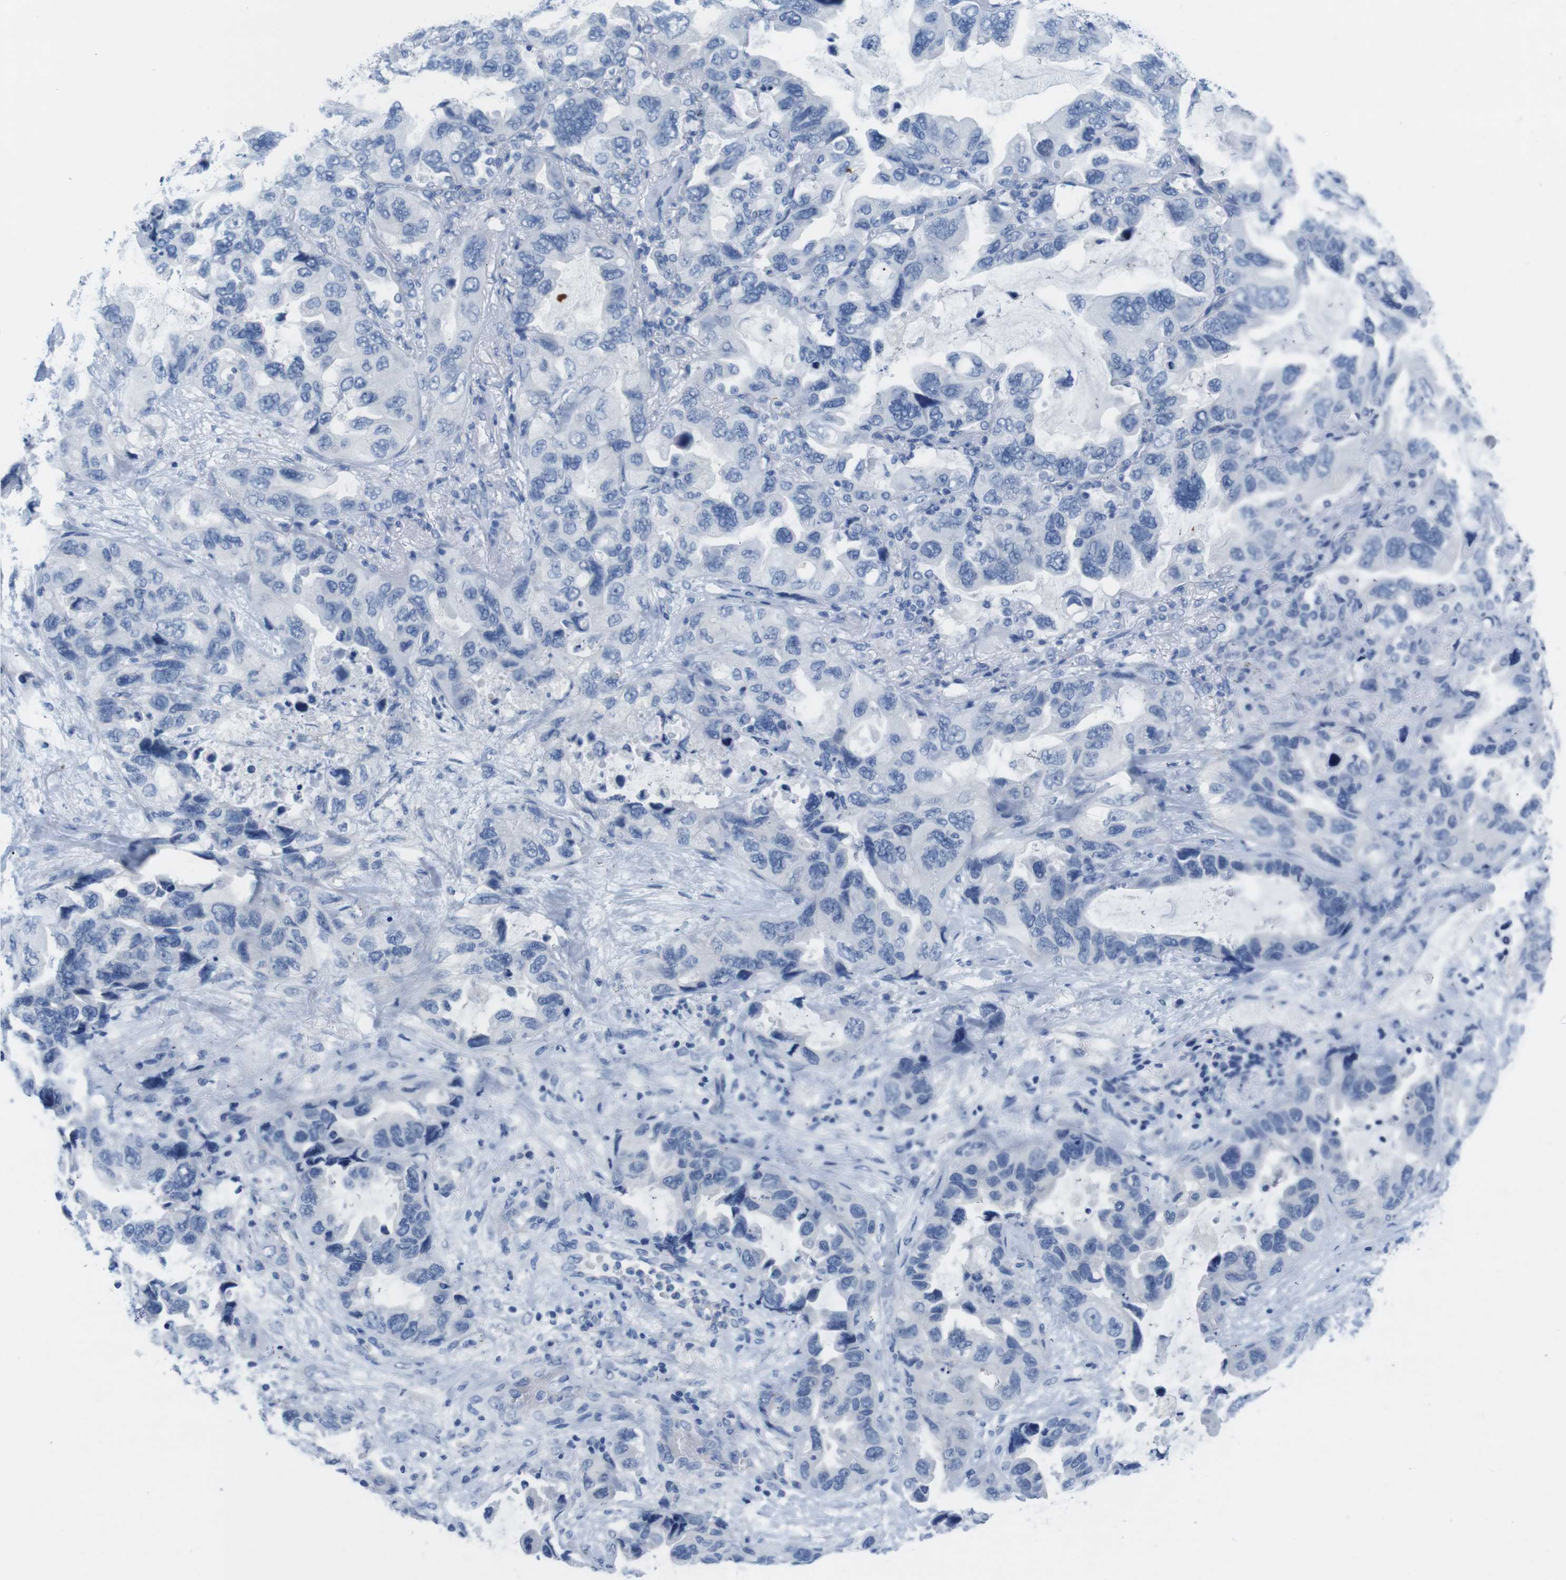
{"staining": {"intensity": "negative", "quantity": "none", "location": "none"}, "tissue": "lung cancer", "cell_type": "Tumor cells", "image_type": "cancer", "snomed": [{"axis": "morphology", "description": "Squamous cell carcinoma, NOS"}, {"axis": "topography", "description": "Lung"}], "caption": "Image shows no significant protein expression in tumor cells of lung cancer. Brightfield microscopy of immunohistochemistry (IHC) stained with DAB (3,3'-diaminobenzidine) (brown) and hematoxylin (blue), captured at high magnification.", "gene": "MAP6", "patient": {"sex": "female", "age": 73}}